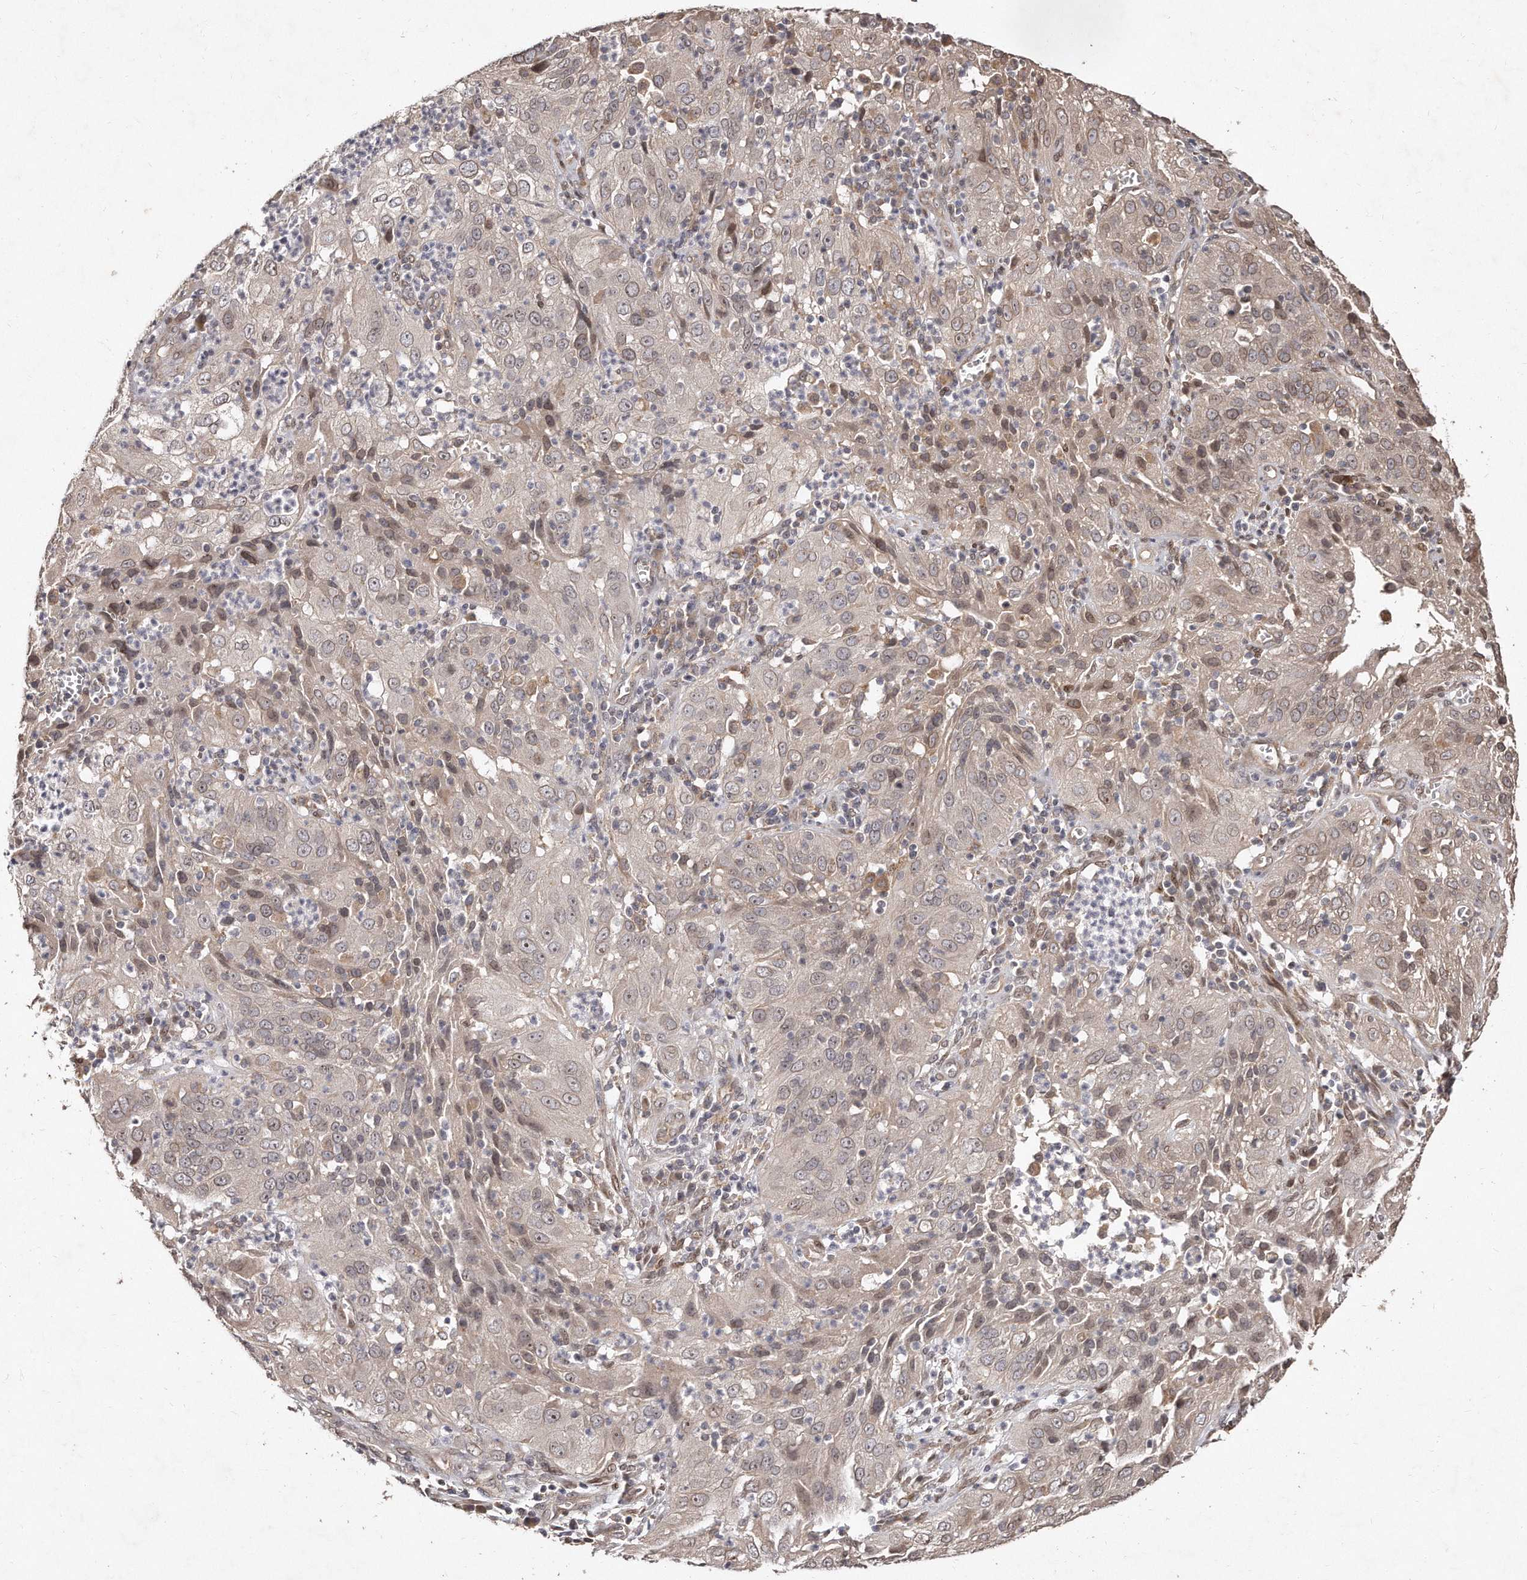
{"staining": {"intensity": "weak", "quantity": "25%-75%", "location": "cytoplasmic/membranous,nuclear"}, "tissue": "cervical cancer", "cell_type": "Tumor cells", "image_type": "cancer", "snomed": [{"axis": "morphology", "description": "Squamous cell carcinoma, NOS"}, {"axis": "topography", "description": "Cervix"}], "caption": "Weak cytoplasmic/membranous and nuclear protein expression is identified in about 25%-75% of tumor cells in squamous cell carcinoma (cervical). The protein is shown in brown color, while the nuclei are stained blue.", "gene": "HASPIN", "patient": {"sex": "female", "age": 32}}